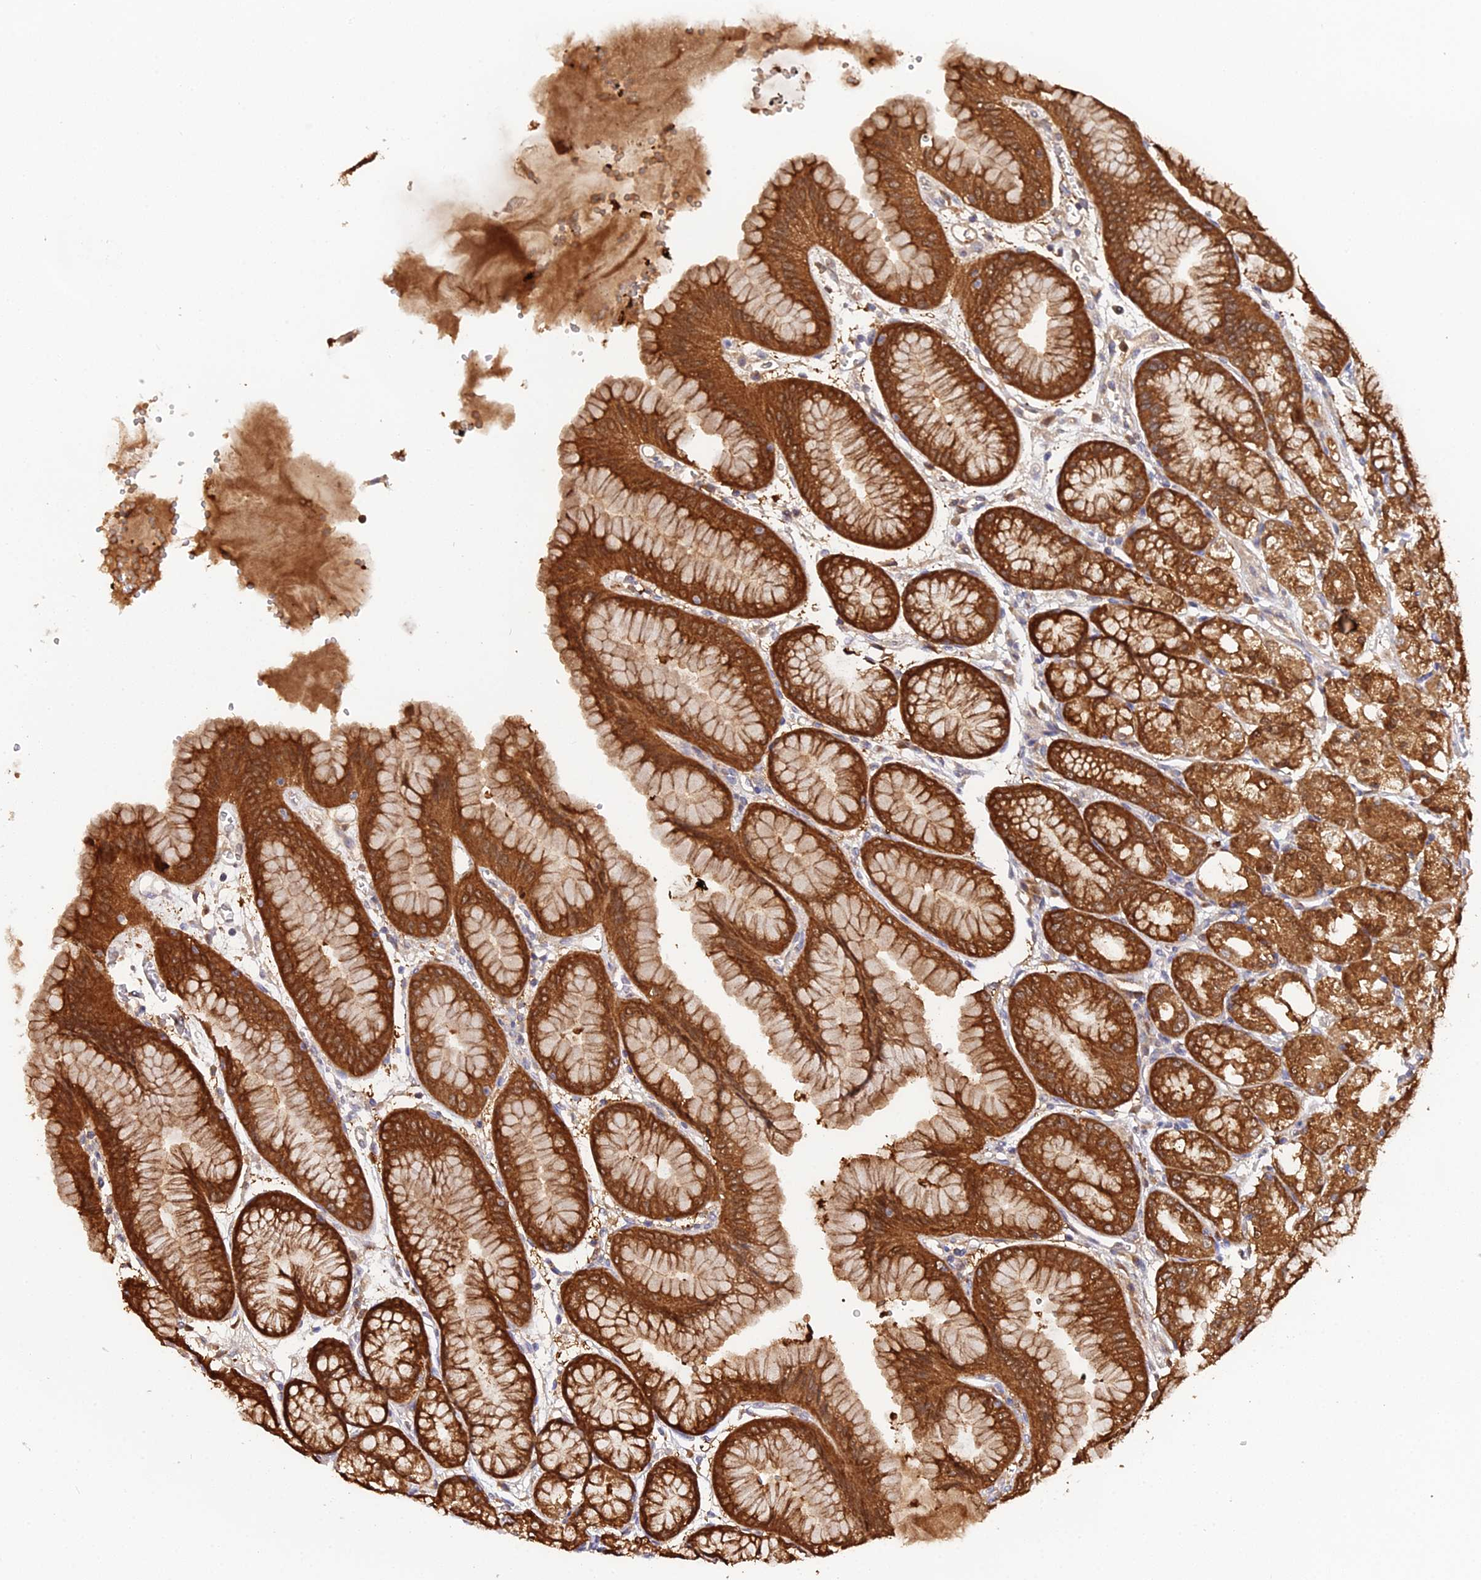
{"staining": {"intensity": "strong", "quantity": ">75%", "location": "cytoplasmic/membranous"}, "tissue": "stomach", "cell_type": "Glandular cells", "image_type": "normal", "snomed": [{"axis": "morphology", "description": "Normal tissue, NOS"}, {"axis": "topography", "description": "Stomach, lower"}], "caption": "Stomach stained with DAB immunohistochemistry (IHC) displays high levels of strong cytoplasmic/membranous expression in about >75% of glandular cells.", "gene": "FBP1", "patient": {"sex": "male", "age": 71}}